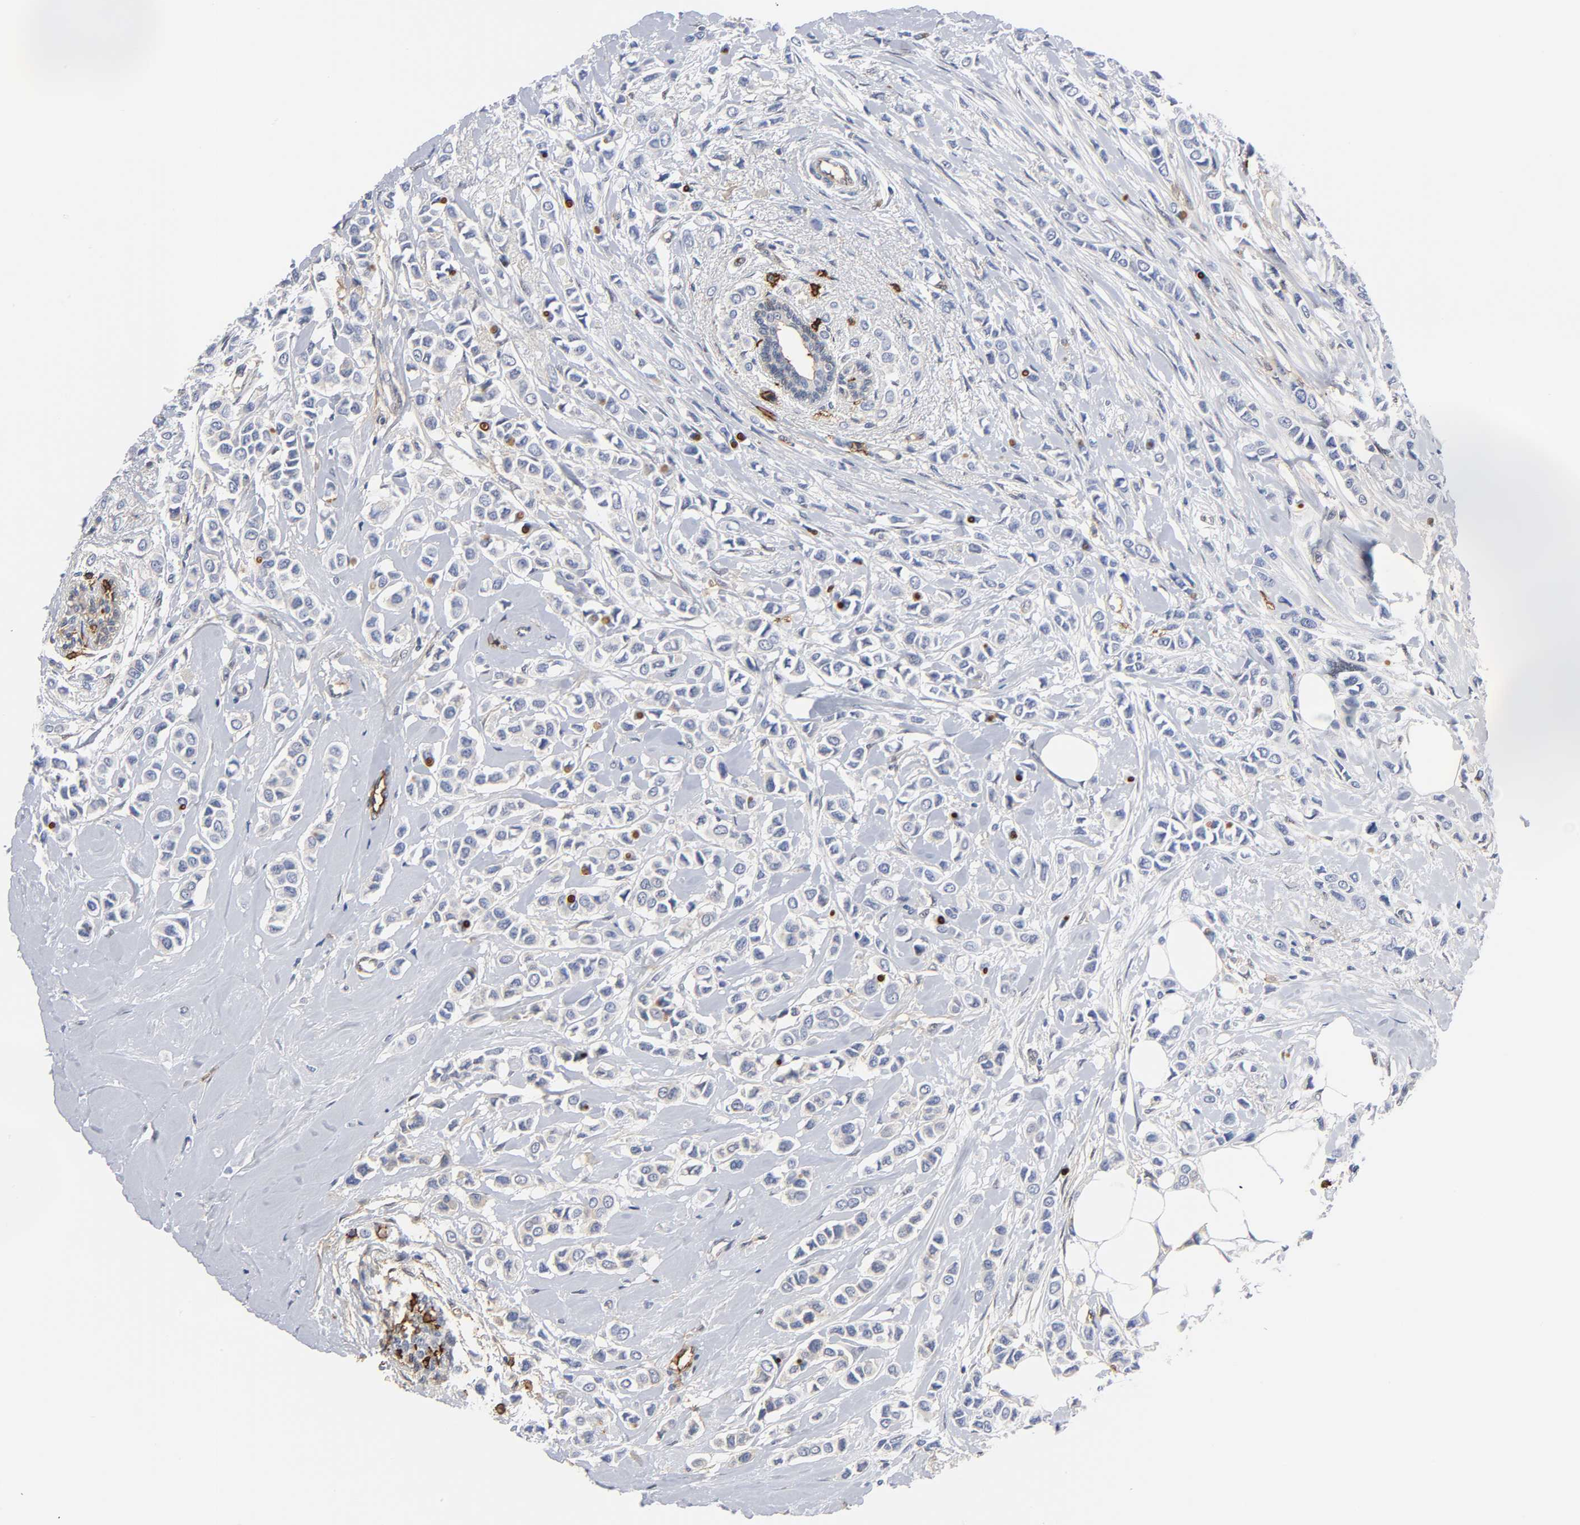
{"staining": {"intensity": "negative", "quantity": "none", "location": "none"}, "tissue": "breast cancer", "cell_type": "Tumor cells", "image_type": "cancer", "snomed": [{"axis": "morphology", "description": "Lobular carcinoma"}, {"axis": "topography", "description": "Breast"}], "caption": "Tumor cells show no significant staining in breast cancer (lobular carcinoma). The staining is performed using DAB brown chromogen with nuclei counter-stained in using hematoxylin.", "gene": "ICAM1", "patient": {"sex": "female", "age": 51}}